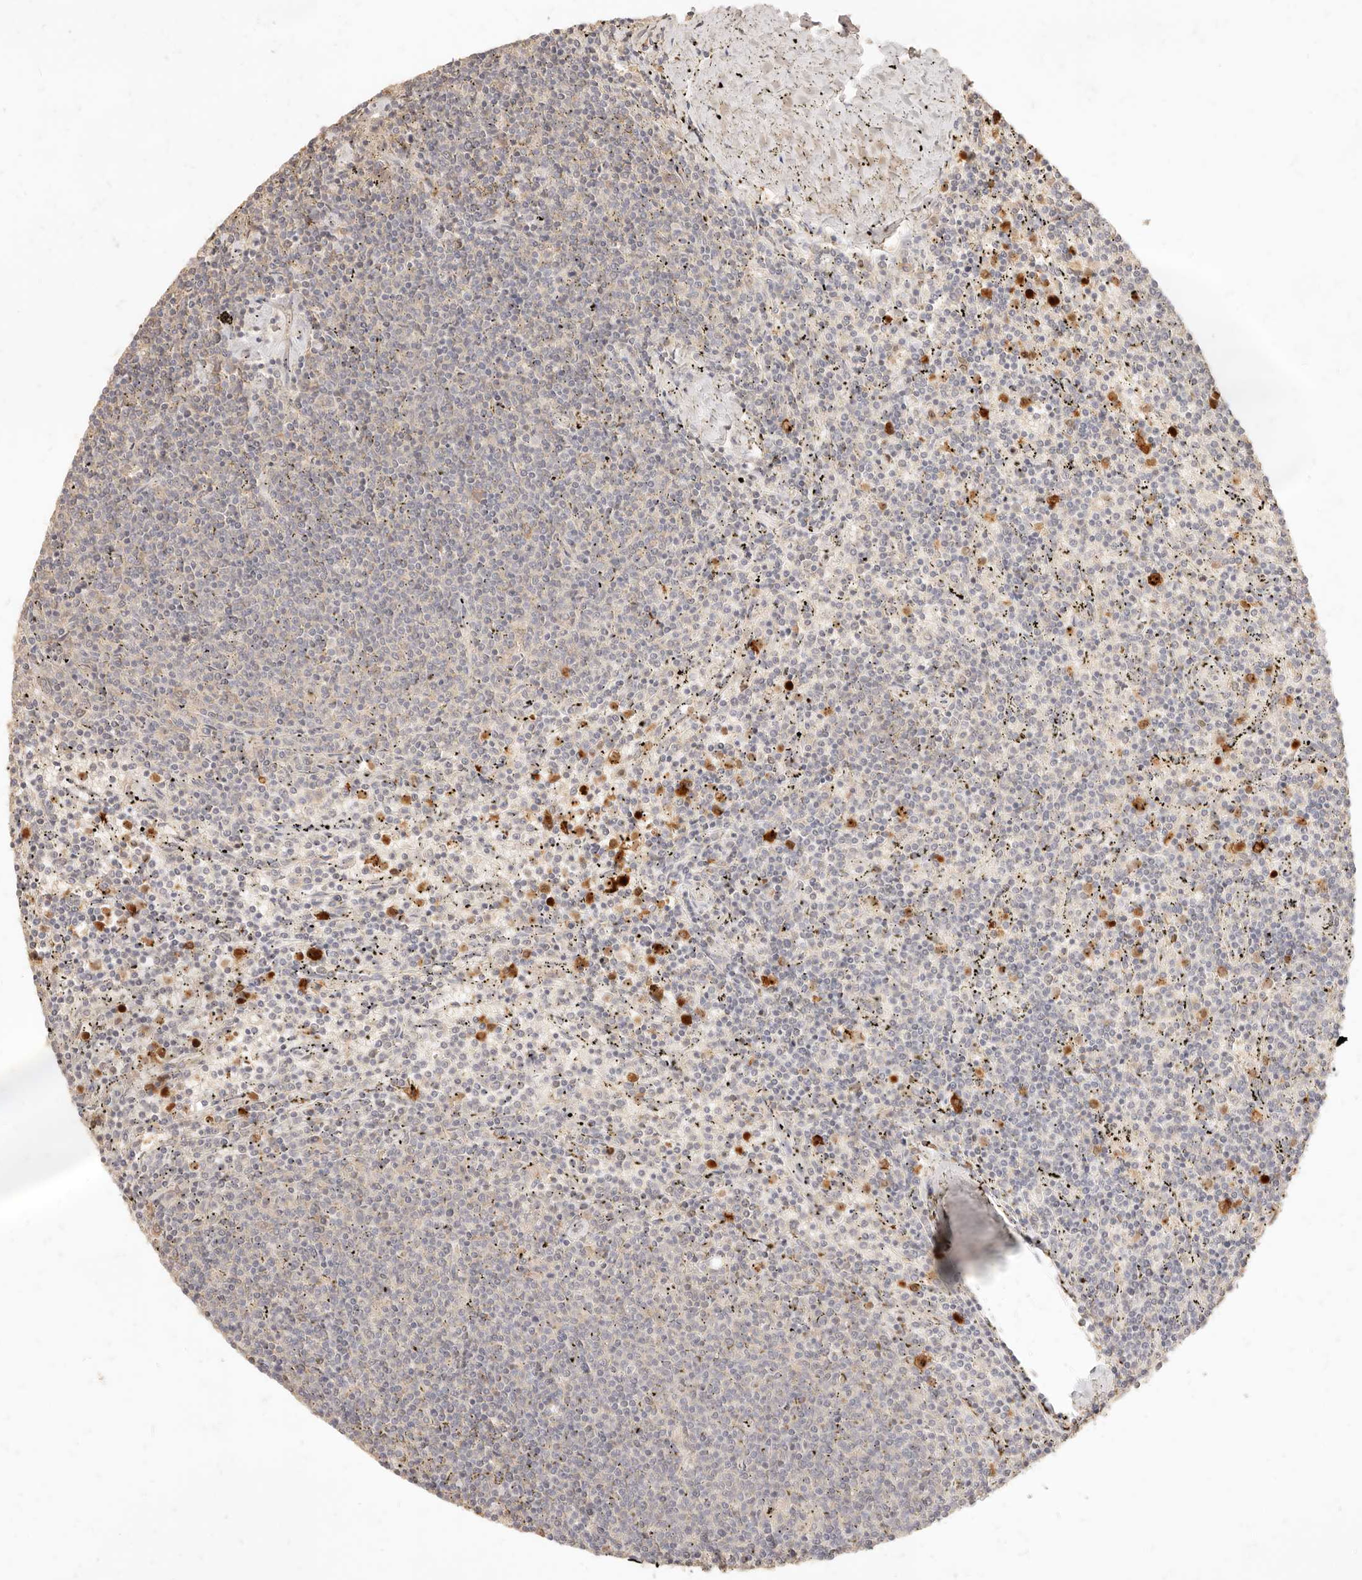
{"staining": {"intensity": "negative", "quantity": "none", "location": "none"}, "tissue": "lymphoma", "cell_type": "Tumor cells", "image_type": "cancer", "snomed": [{"axis": "morphology", "description": "Malignant lymphoma, non-Hodgkin's type, Low grade"}, {"axis": "topography", "description": "Spleen"}], "caption": "Human lymphoma stained for a protein using immunohistochemistry demonstrates no staining in tumor cells.", "gene": "TMTC2", "patient": {"sex": "female", "age": 50}}